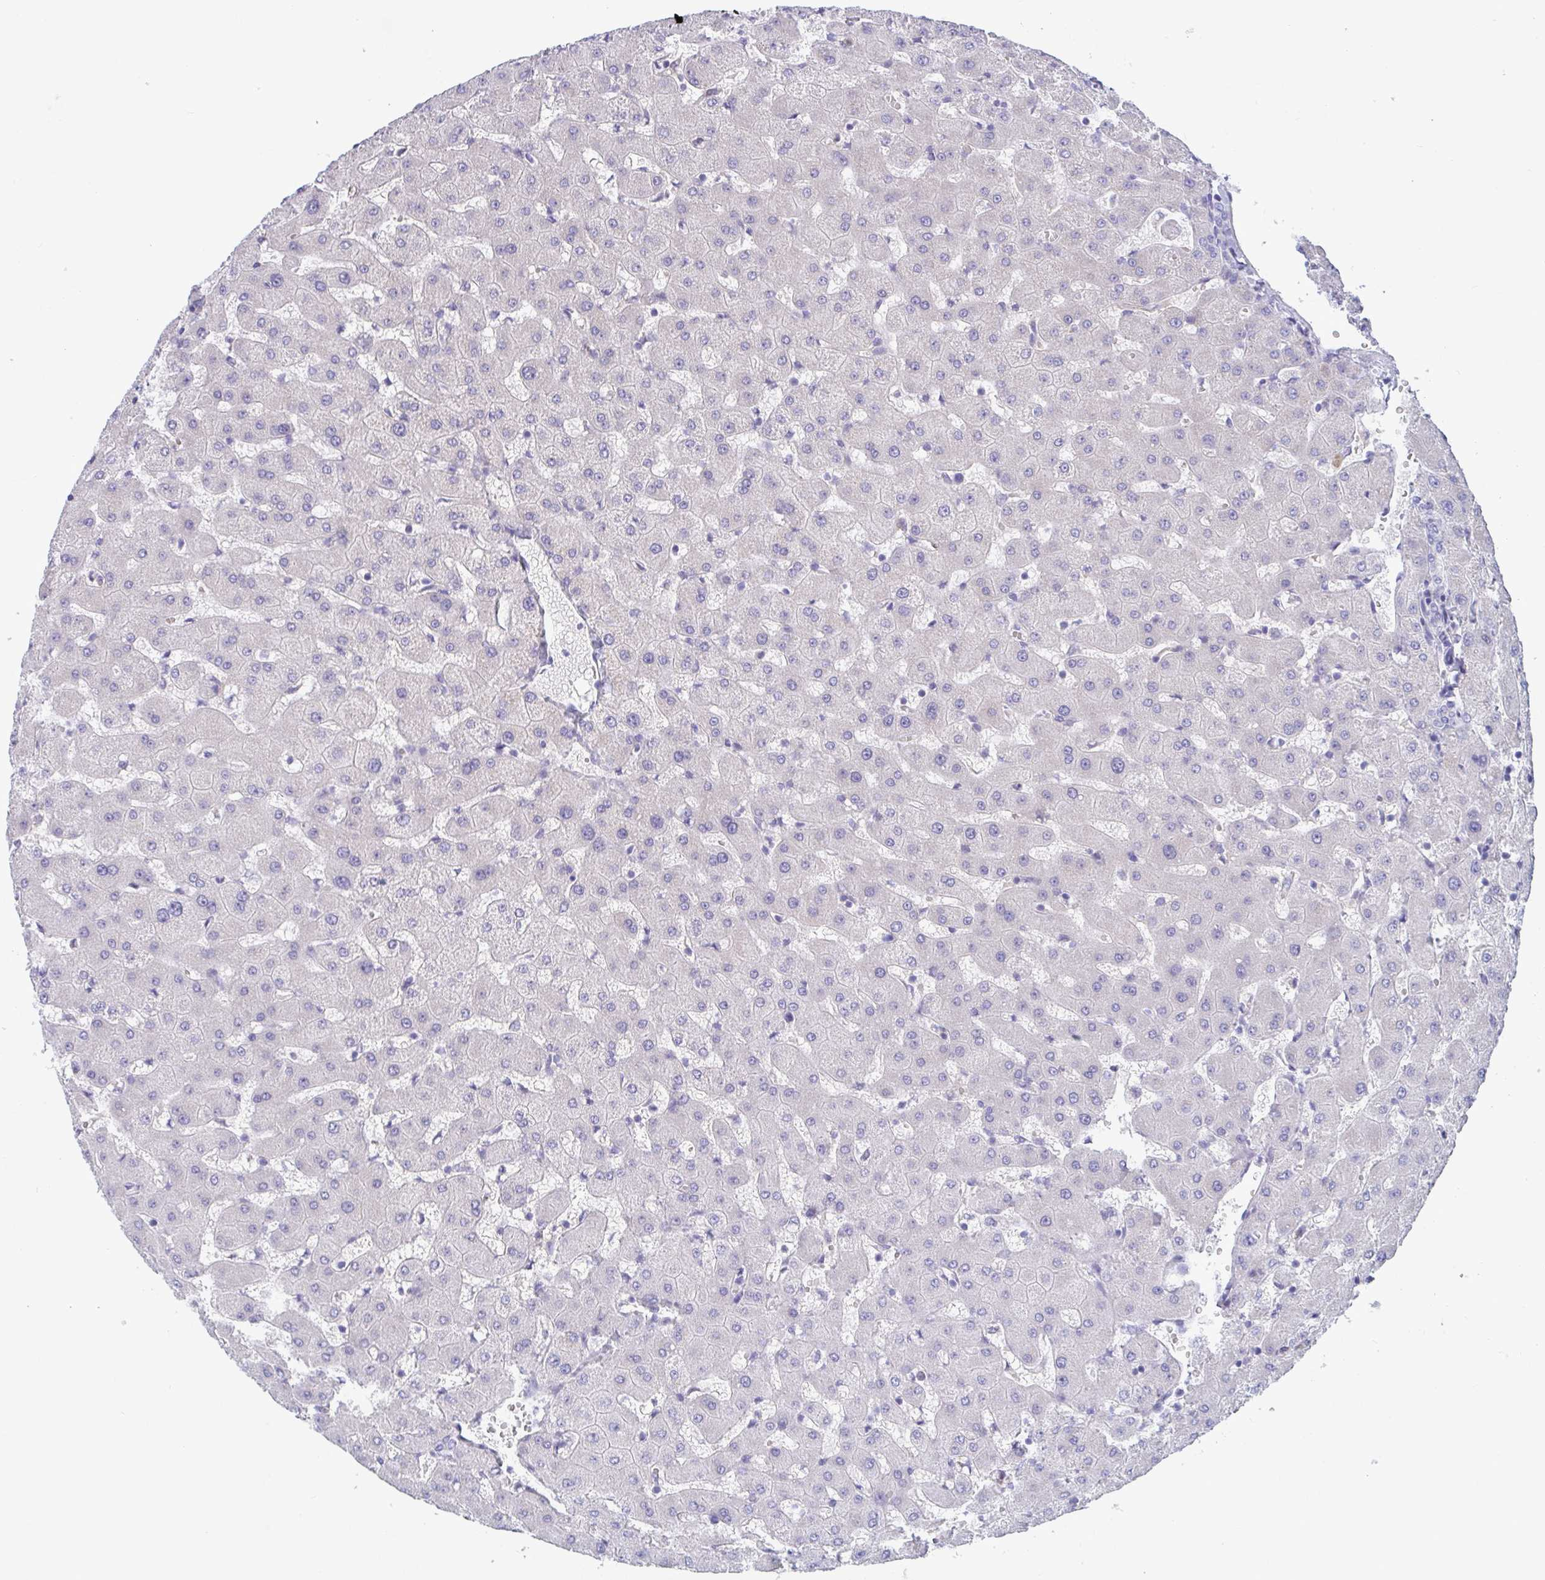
{"staining": {"intensity": "negative", "quantity": "none", "location": "none"}, "tissue": "liver", "cell_type": "Cholangiocytes", "image_type": "normal", "snomed": [{"axis": "morphology", "description": "Normal tissue, NOS"}, {"axis": "topography", "description": "Liver"}], "caption": "High magnification brightfield microscopy of benign liver stained with DAB (brown) and counterstained with hematoxylin (blue): cholangiocytes show no significant expression.", "gene": "OXLD1", "patient": {"sex": "female", "age": 63}}